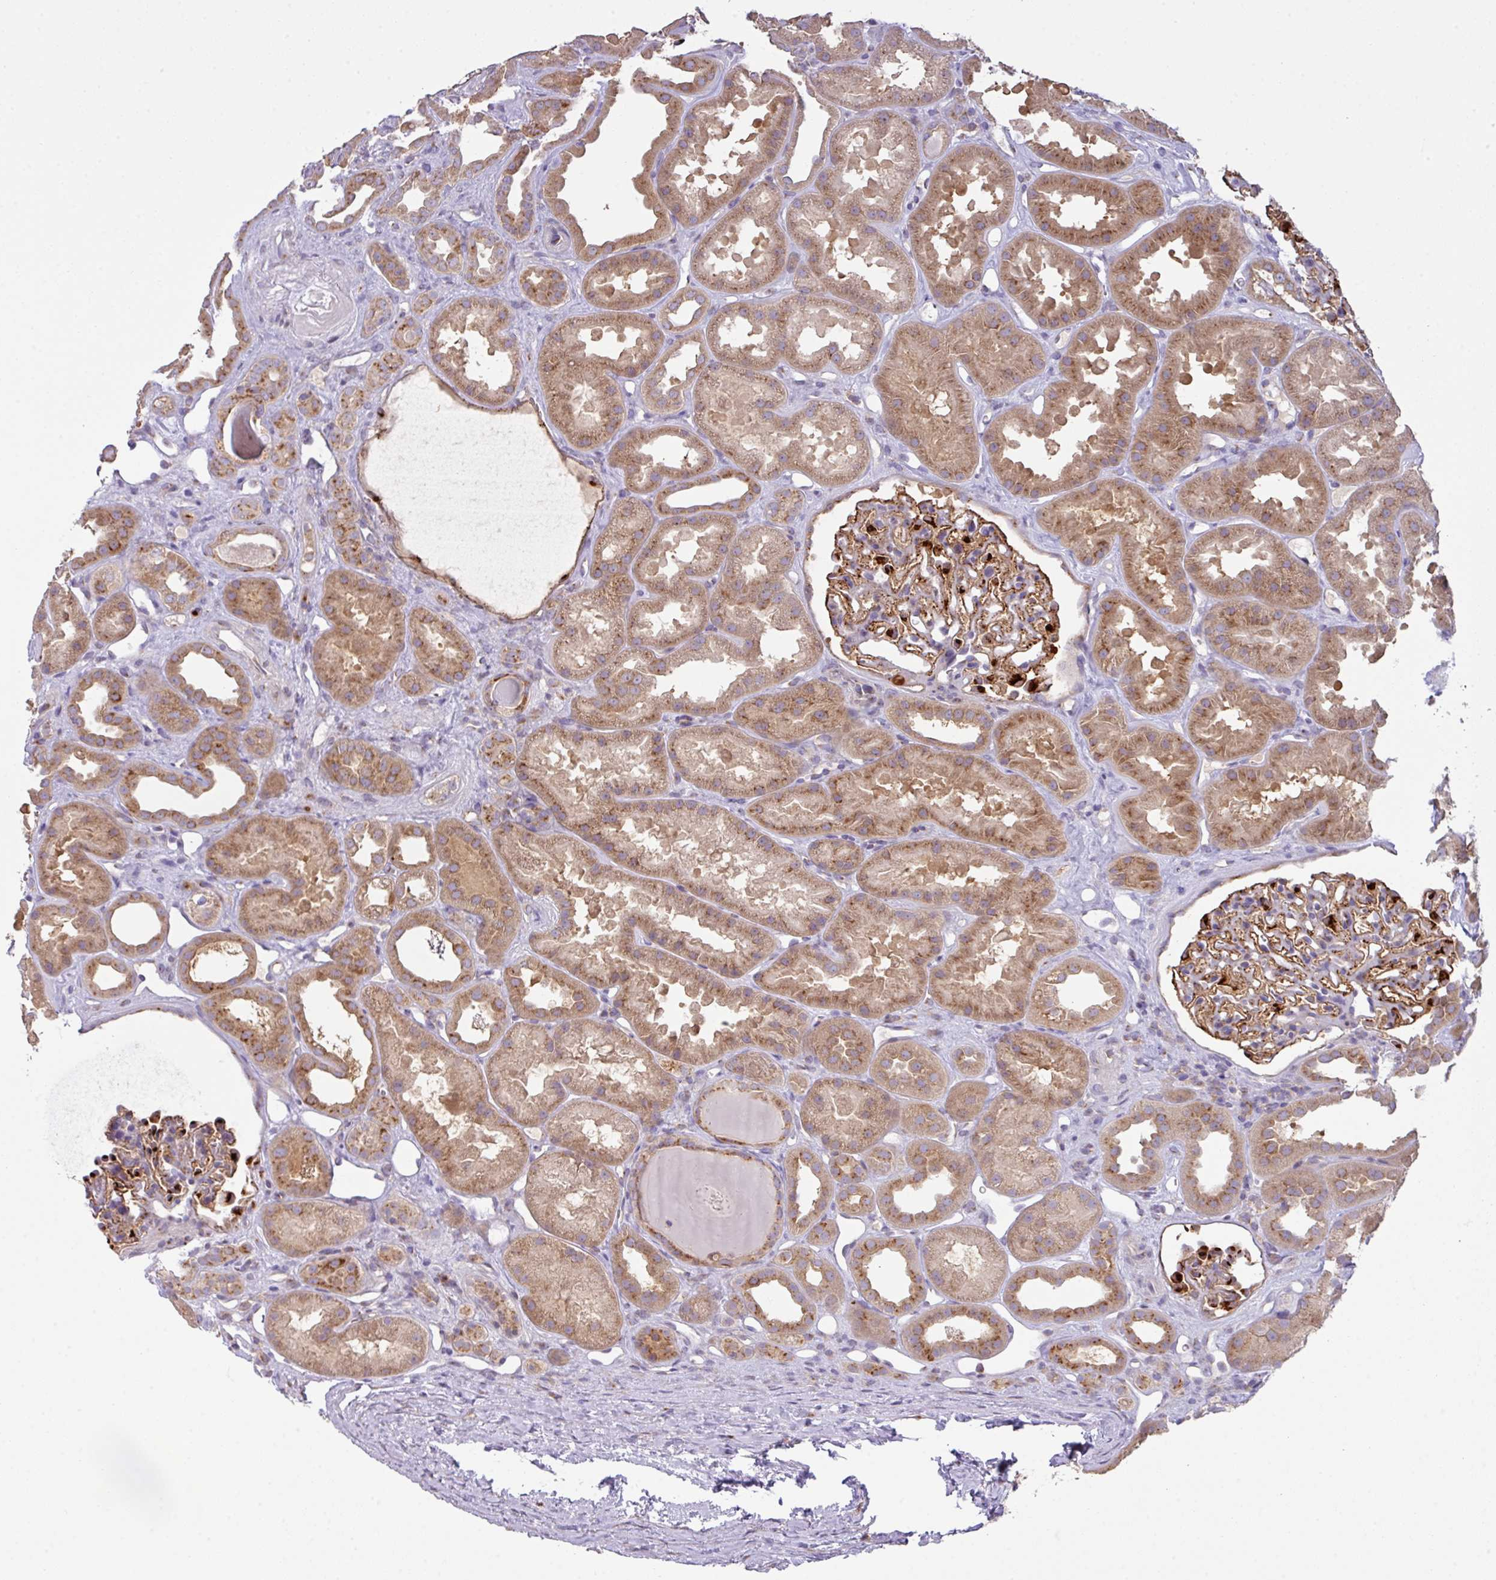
{"staining": {"intensity": "moderate", "quantity": ">75%", "location": "cytoplasmic/membranous"}, "tissue": "kidney", "cell_type": "Cells in glomeruli", "image_type": "normal", "snomed": [{"axis": "morphology", "description": "Normal tissue, NOS"}, {"axis": "topography", "description": "Kidney"}], "caption": "High-magnification brightfield microscopy of unremarkable kidney stained with DAB (3,3'-diaminobenzidine) (brown) and counterstained with hematoxylin (blue). cells in glomeruli exhibit moderate cytoplasmic/membranous expression is seen in about>75% of cells. The protein is stained brown, and the nuclei are stained in blue (DAB (3,3'-diaminobenzidine) IHC with brightfield microscopy, high magnification).", "gene": "VTI1A", "patient": {"sex": "male", "age": 61}}